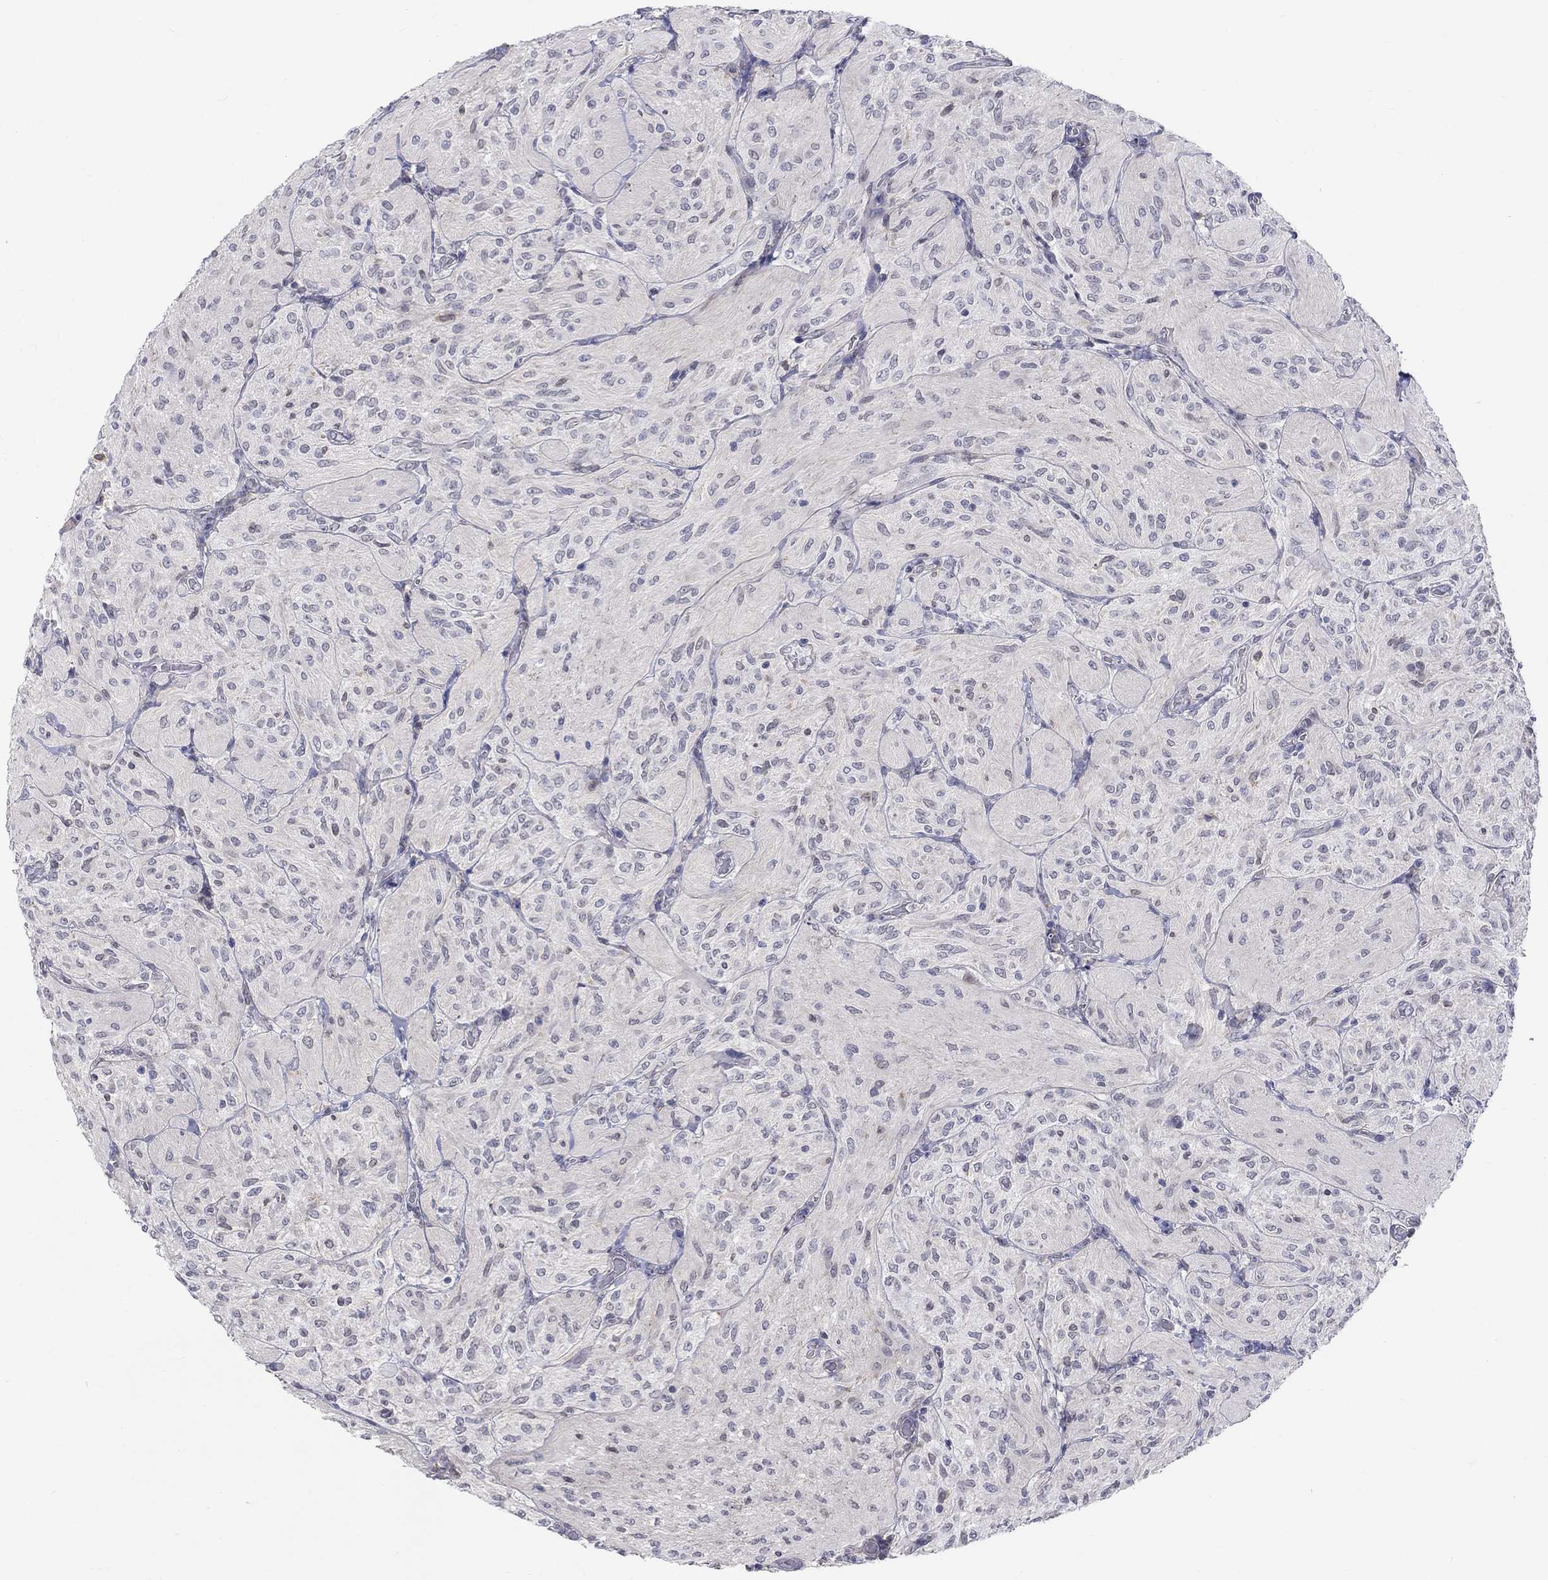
{"staining": {"intensity": "negative", "quantity": "none", "location": "none"}, "tissue": "glioma", "cell_type": "Tumor cells", "image_type": "cancer", "snomed": [{"axis": "morphology", "description": "Glioma, malignant, Low grade"}, {"axis": "topography", "description": "Brain"}], "caption": "The image demonstrates no staining of tumor cells in glioma. Brightfield microscopy of immunohistochemistry (IHC) stained with DAB (brown) and hematoxylin (blue), captured at high magnification.", "gene": "EGFLAM", "patient": {"sex": "male", "age": 3}}